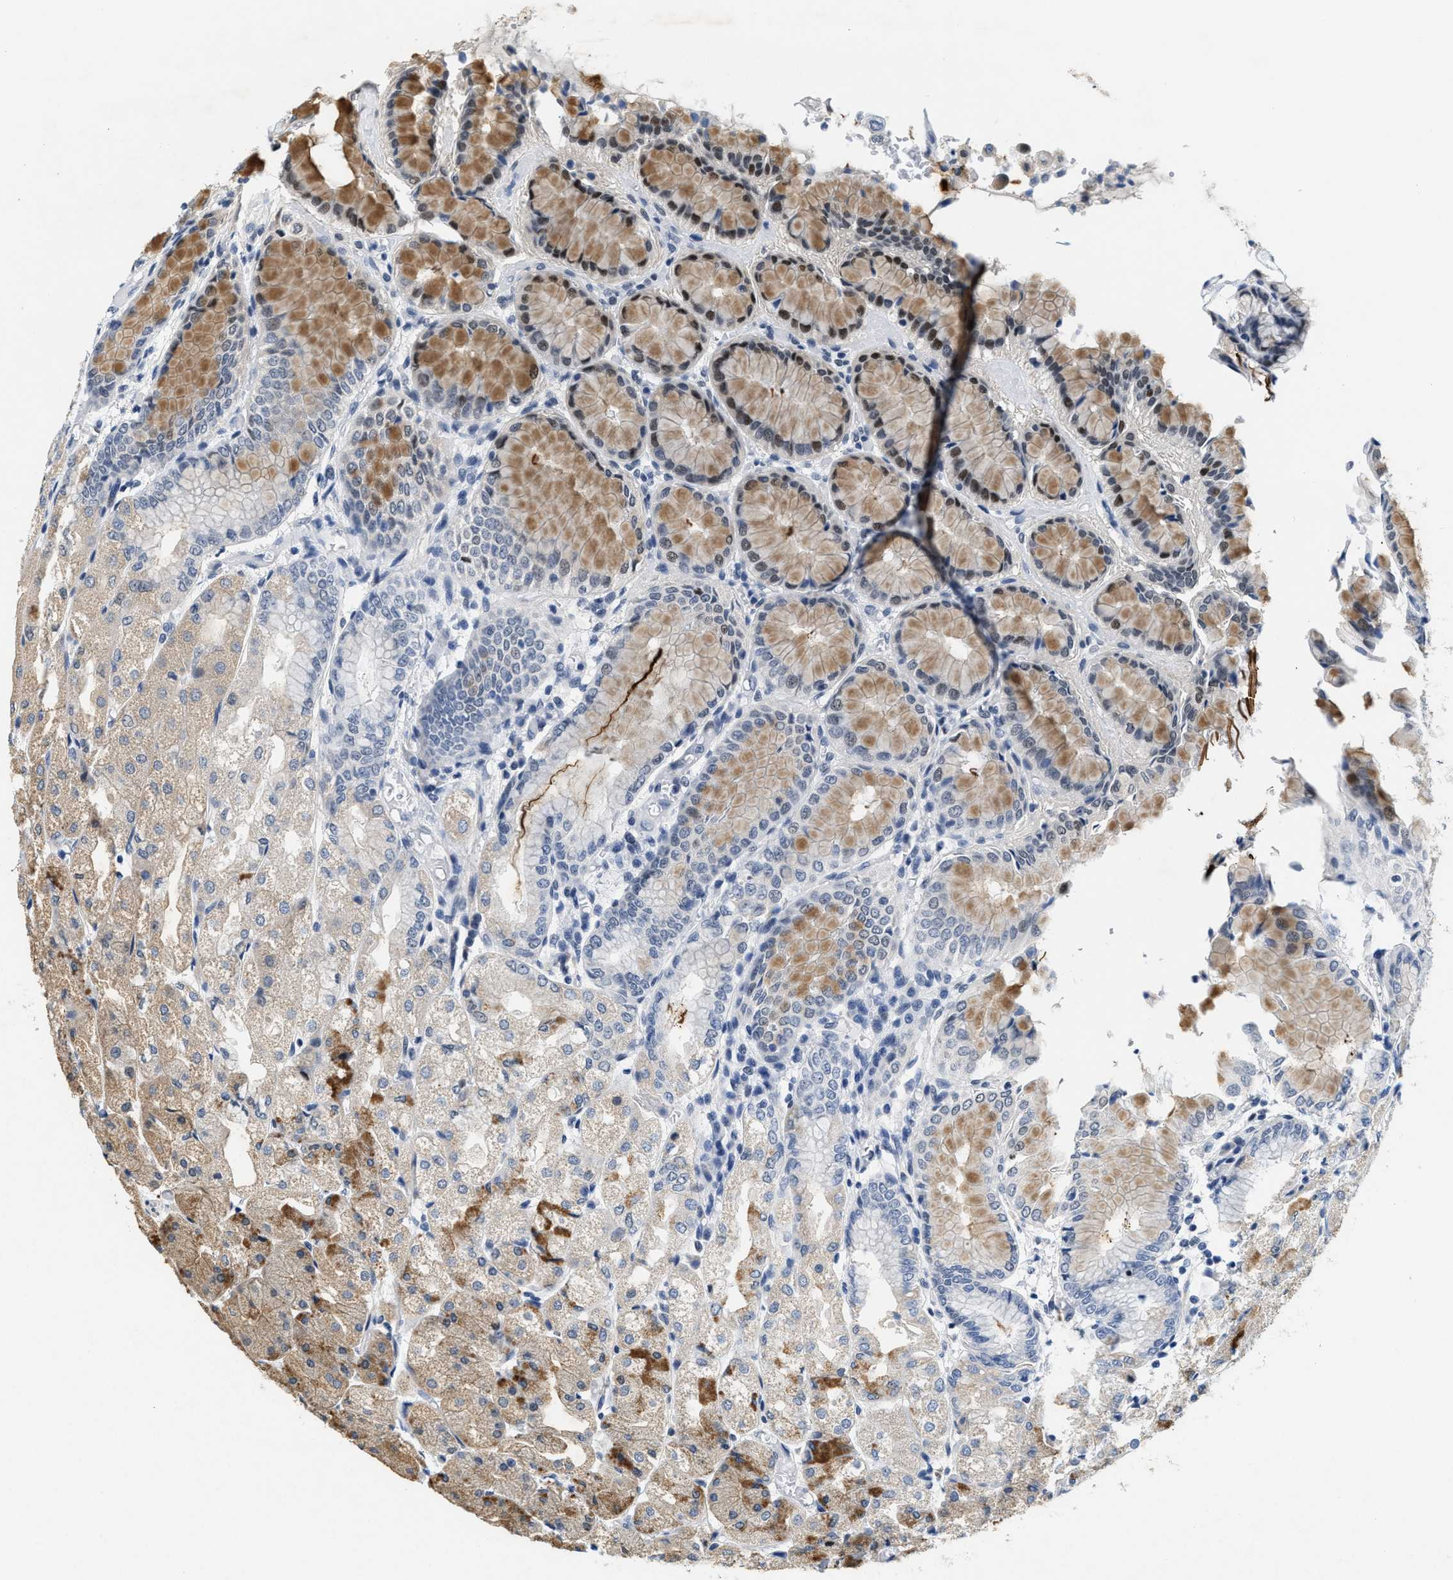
{"staining": {"intensity": "moderate", "quantity": ">75%", "location": "cytoplasmic/membranous,nuclear"}, "tissue": "stomach", "cell_type": "Glandular cells", "image_type": "normal", "snomed": [{"axis": "morphology", "description": "Normal tissue, NOS"}, {"axis": "topography", "description": "Stomach, upper"}], "caption": "A high-resolution photomicrograph shows IHC staining of benign stomach, which shows moderate cytoplasmic/membranous,nuclear staining in approximately >75% of glandular cells. (IHC, brightfield microscopy, high magnification).", "gene": "SETD1B", "patient": {"sex": "male", "age": 72}}